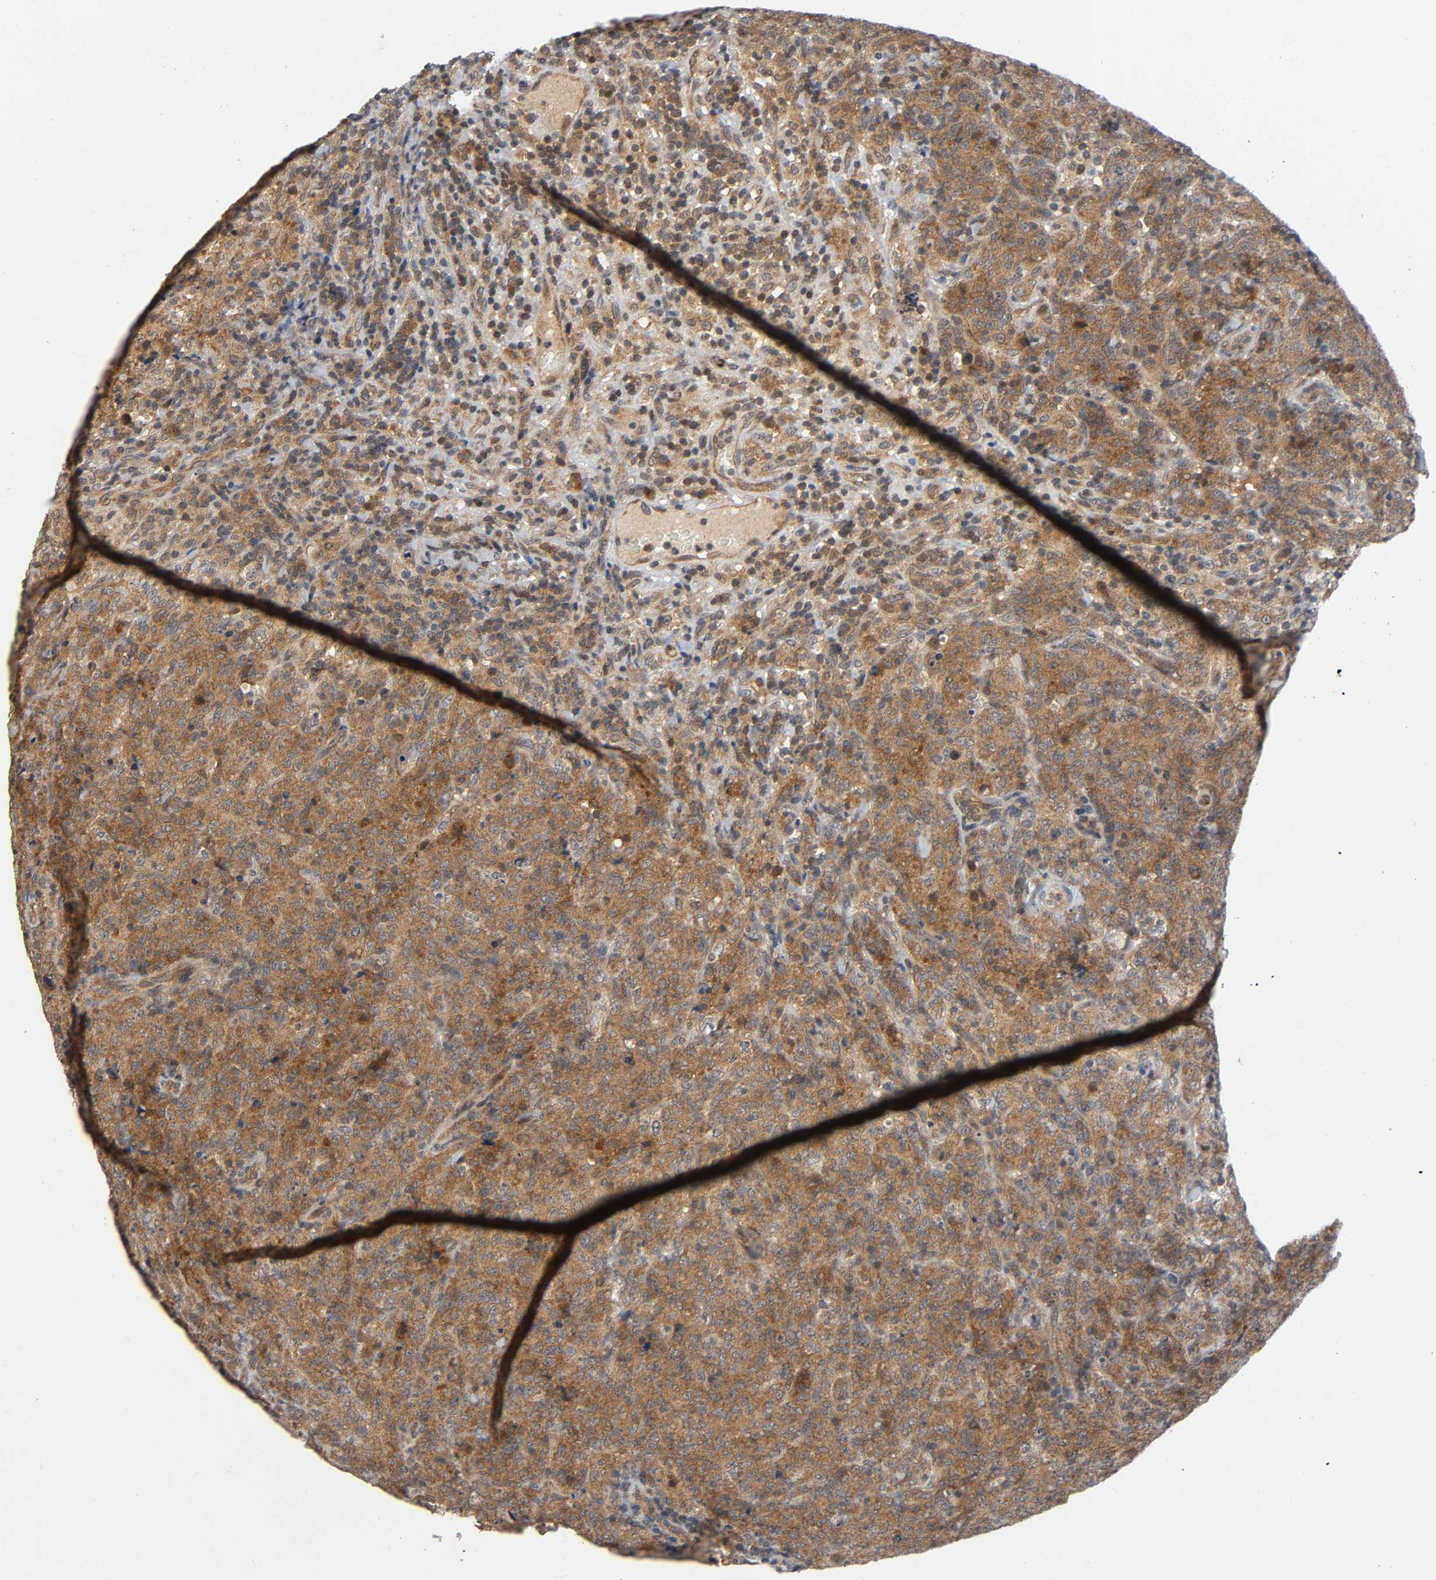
{"staining": {"intensity": "moderate", "quantity": ">75%", "location": "cytoplasmic/membranous"}, "tissue": "lymphoma", "cell_type": "Tumor cells", "image_type": "cancer", "snomed": [{"axis": "morphology", "description": "Malignant lymphoma, non-Hodgkin's type, High grade"}, {"axis": "topography", "description": "Tonsil"}], "caption": "Malignant lymphoma, non-Hodgkin's type (high-grade) tissue demonstrates moderate cytoplasmic/membranous staining in about >75% of tumor cells, visualized by immunohistochemistry.", "gene": "MAPK8", "patient": {"sex": "female", "age": 36}}